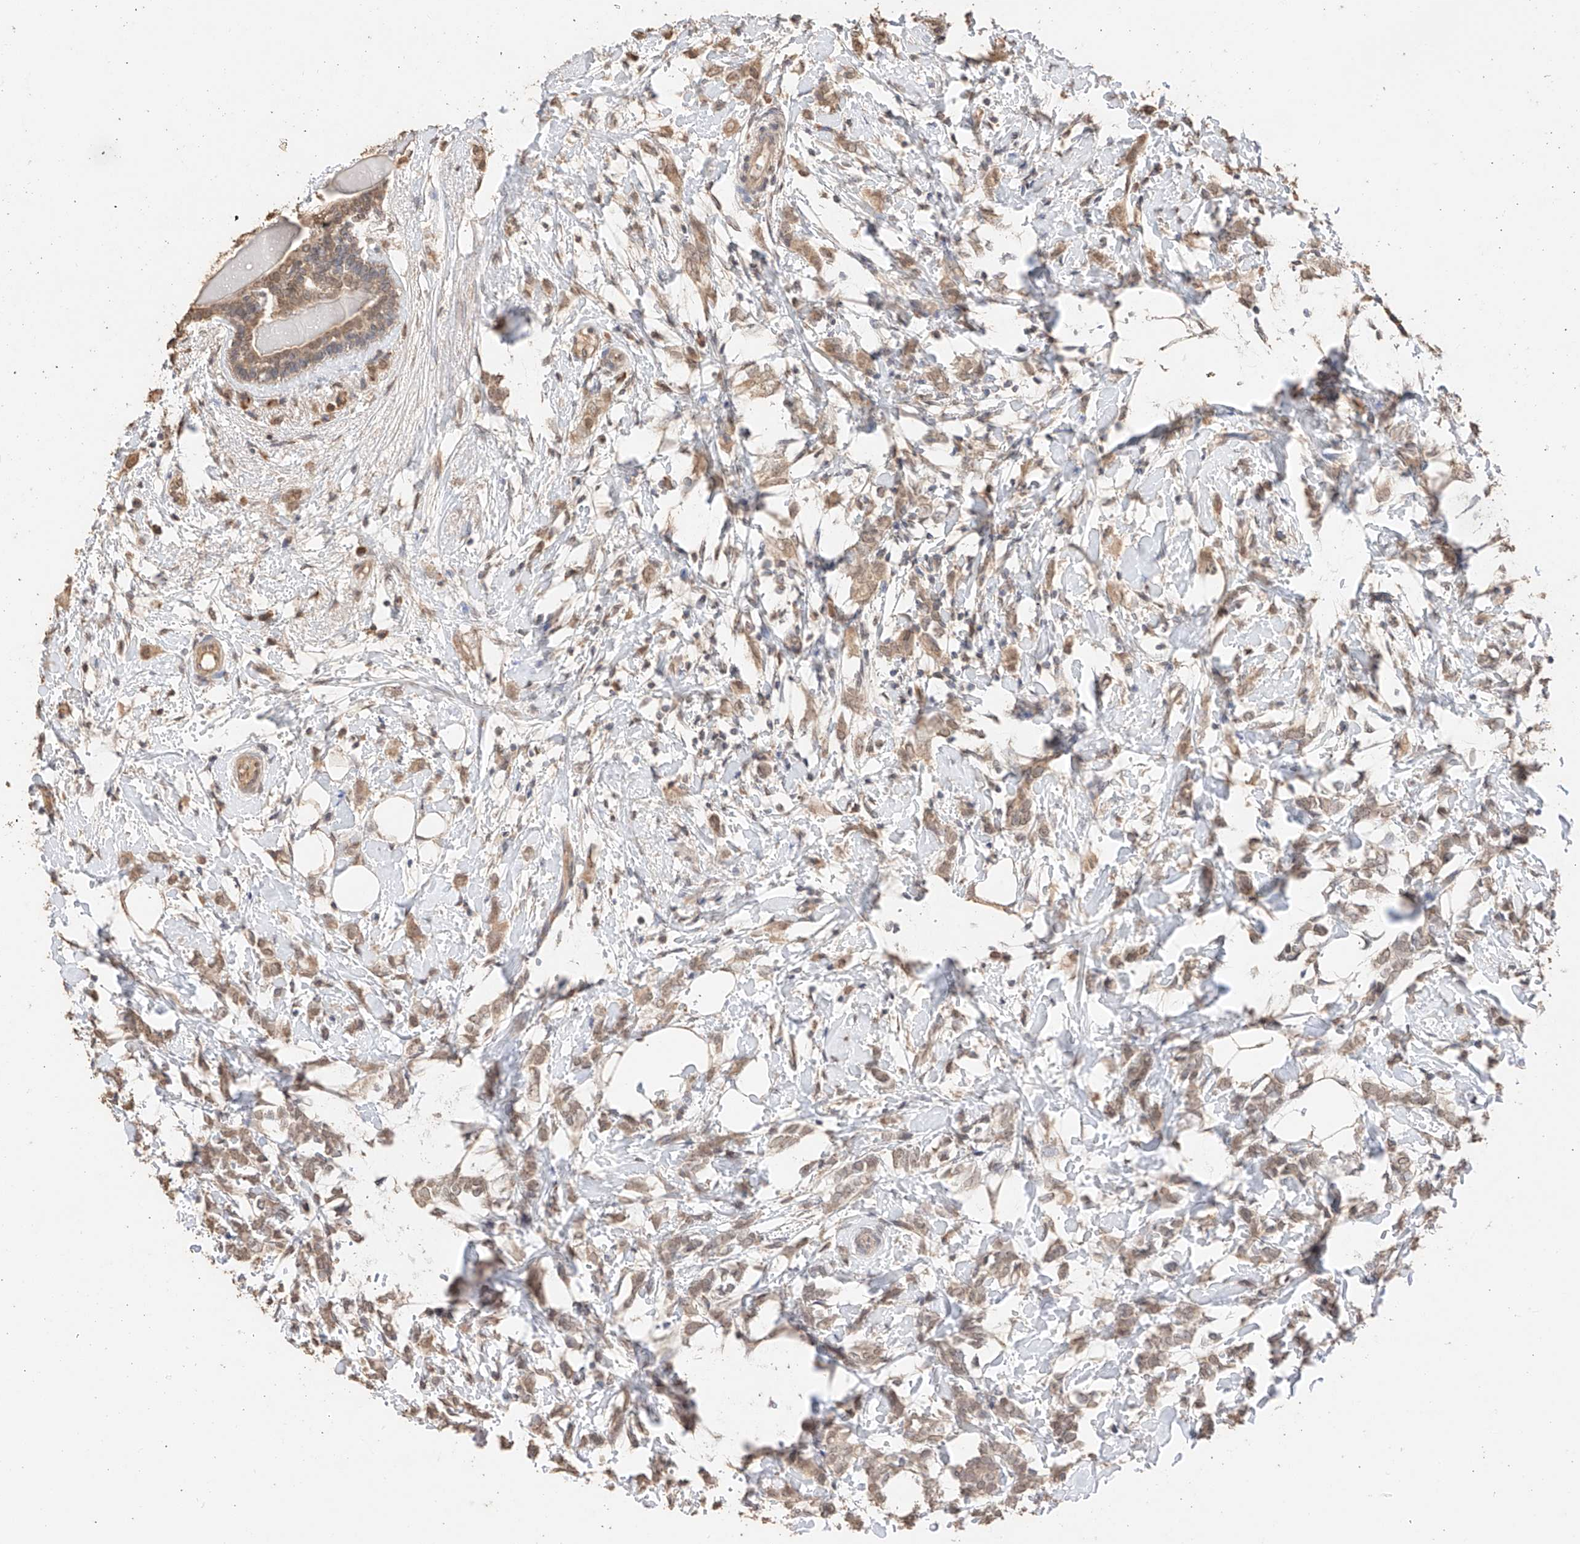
{"staining": {"intensity": "moderate", "quantity": ">75%", "location": "cytoplasmic/membranous"}, "tissue": "breast cancer", "cell_type": "Tumor cells", "image_type": "cancer", "snomed": [{"axis": "morphology", "description": "Normal tissue, NOS"}, {"axis": "morphology", "description": "Lobular carcinoma"}, {"axis": "topography", "description": "Breast"}], "caption": "Immunohistochemical staining of breast cancer reveals medium levels of moderate cytoplasmic/membranous protein expression in about >75% of tumor cells. The protein of interest is shown in brown color, while the nuclei are stained blue.", "gene": "IL22RA2", "patient": {"sex": "female", "age": 47}}